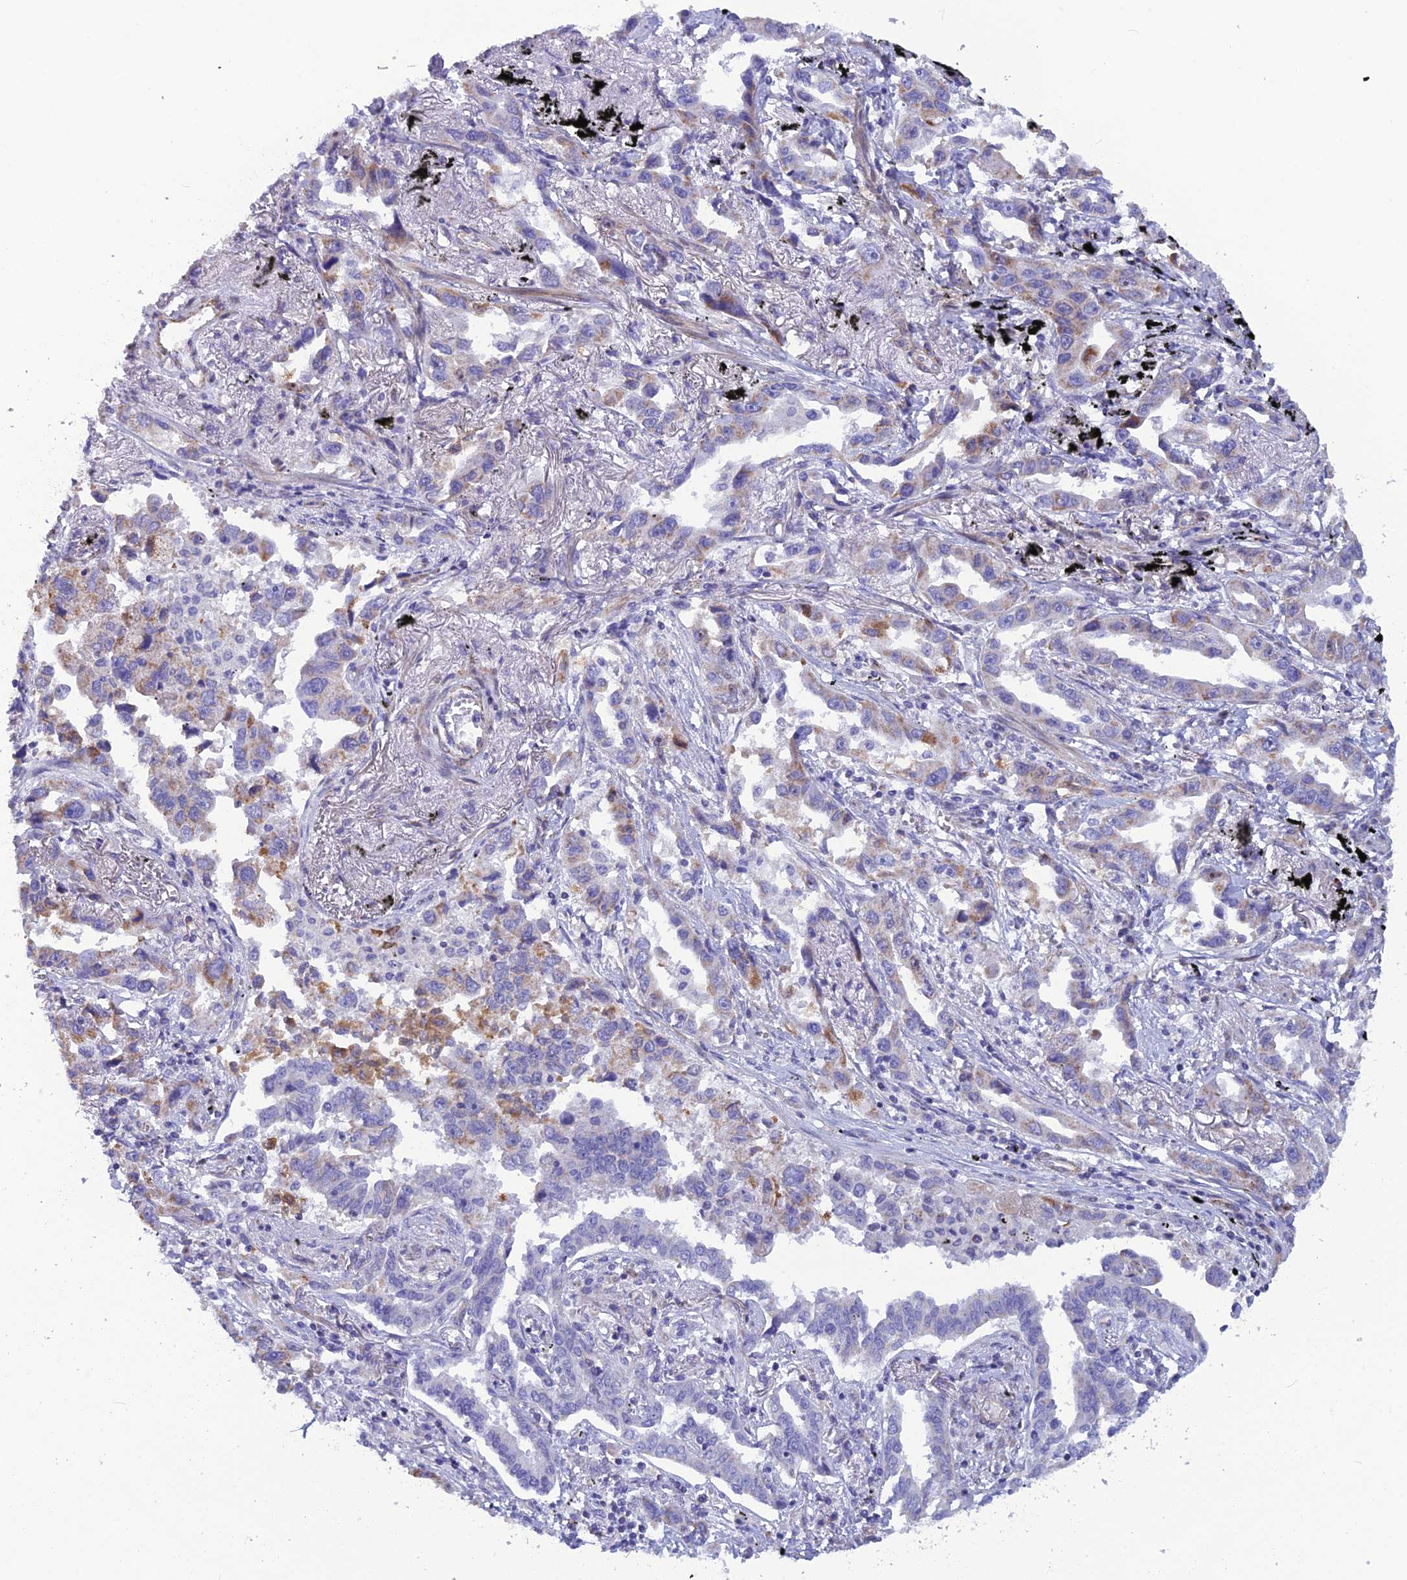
{"staining": {"intensity": "moderate", "quantity": "<25%", "location": "cytoplasmic/membranous"}, "tissue": "lung cancer", "cell_type": "Tumor cells", "image_type": "cancer", "snomed": [{"axis": "morphology", "description": "Adenocarcinoma, NOS"}, {"axis": "topography", "description": "Lung"}], "caption": "Immunohistochemistry (DAB (3,3'-diaminobenzidine)) staining of lung adenocarcinoma exhibits moderate cytoplasmic/membranous protein positivity in approximately <25% of tumor cells.", "gene": "POMGNT1", "patient": {"sex": "male", "age": 67}}